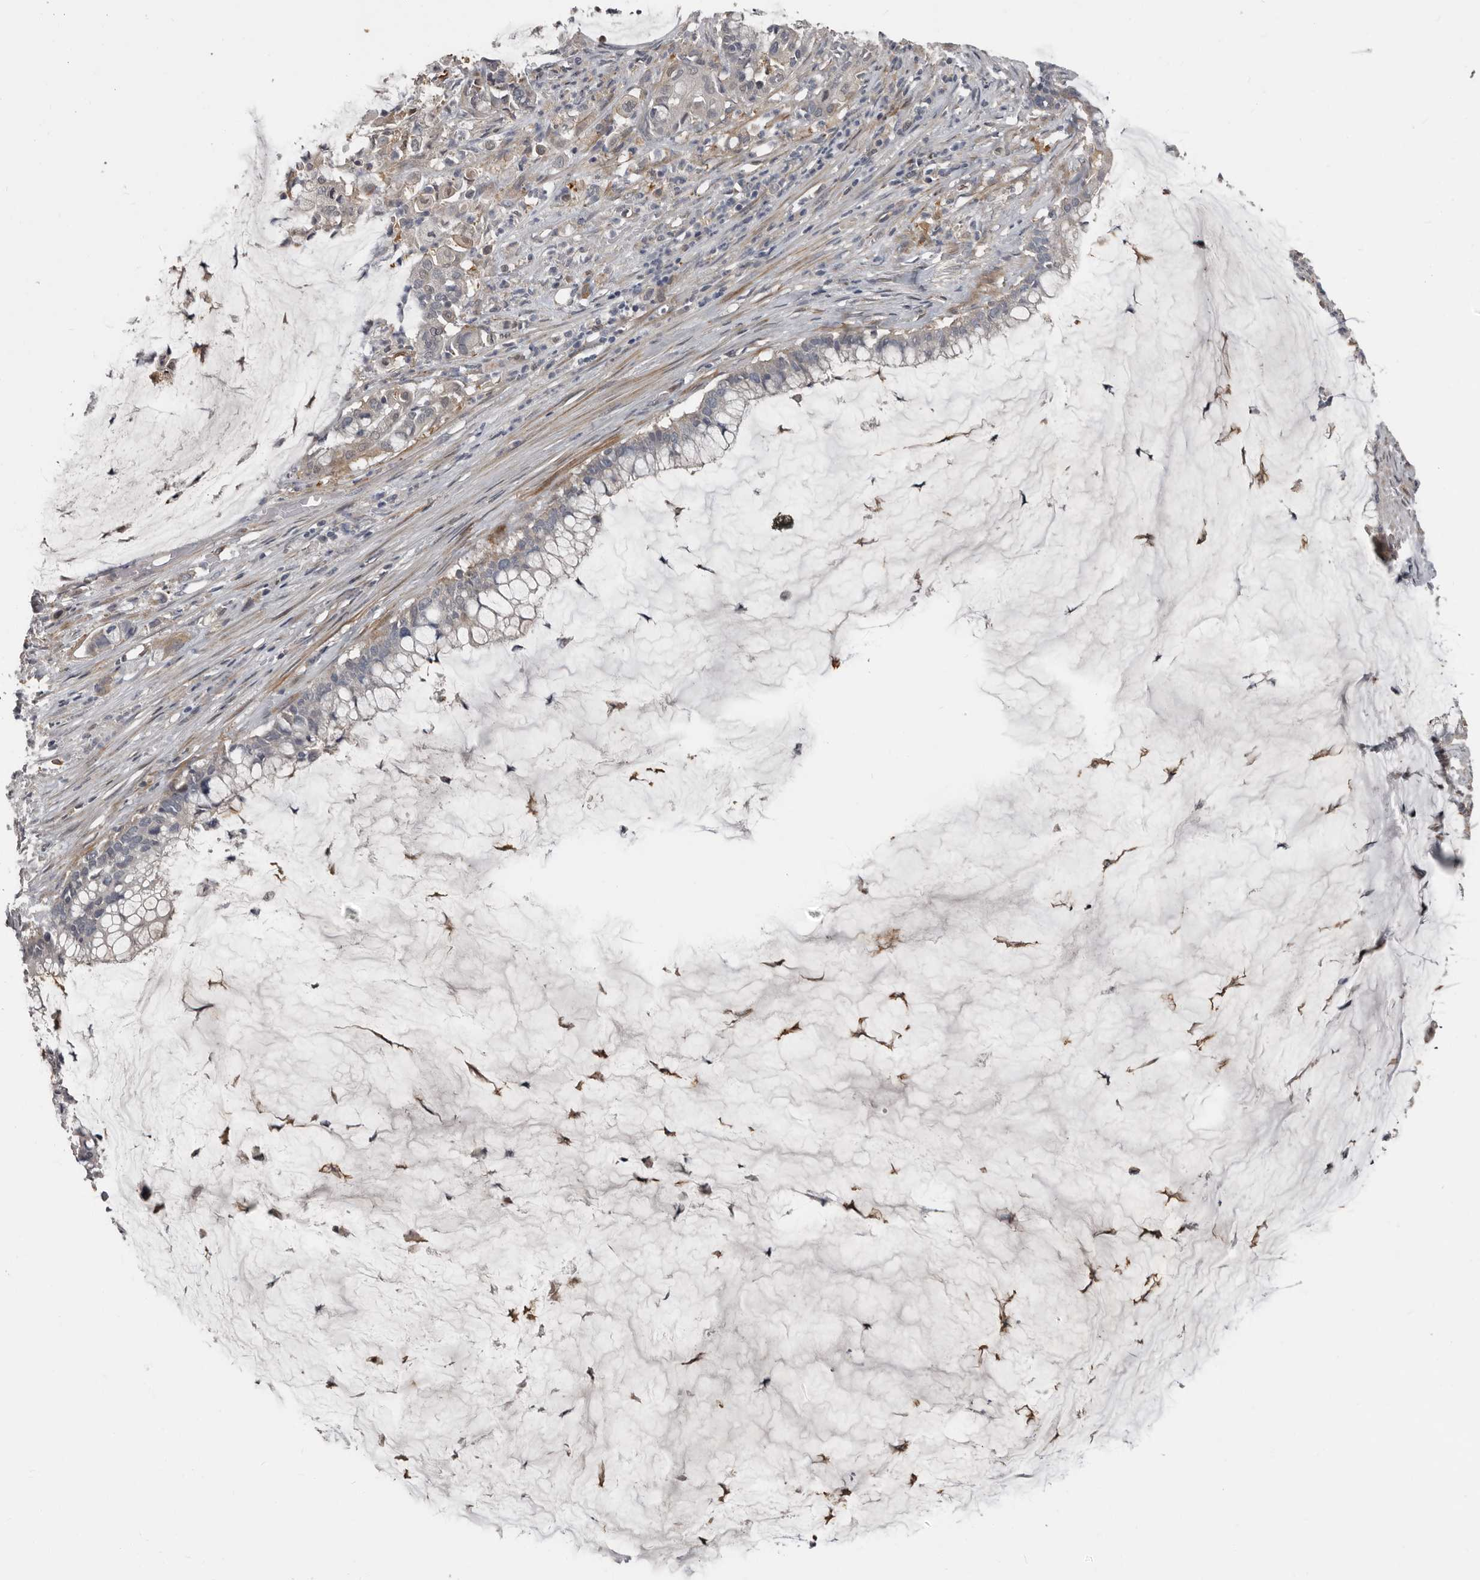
{"staining": {"intensity": "negative", "quantity": "none", "location": "none"}, "tissue": "pancreatic cancer", "cell_type": "Tumor cells", "image_type": "cancer", "snomed": [{"axis": "morphology", "description": "Adenocarcinoma, NOS"}, {"axis": "topography", "description": "Pancreas"}], "caption": "Immunohistochemistry photomicrograph of neoplastic tissue: human pancreatic adenocarcinoma stained with DAB (3,3'-diaminobenzidine) reveals no significant protein expression in tumor cells.", "gene": "KCNJ8", "patient": {"sex": "male", "age": 41}}